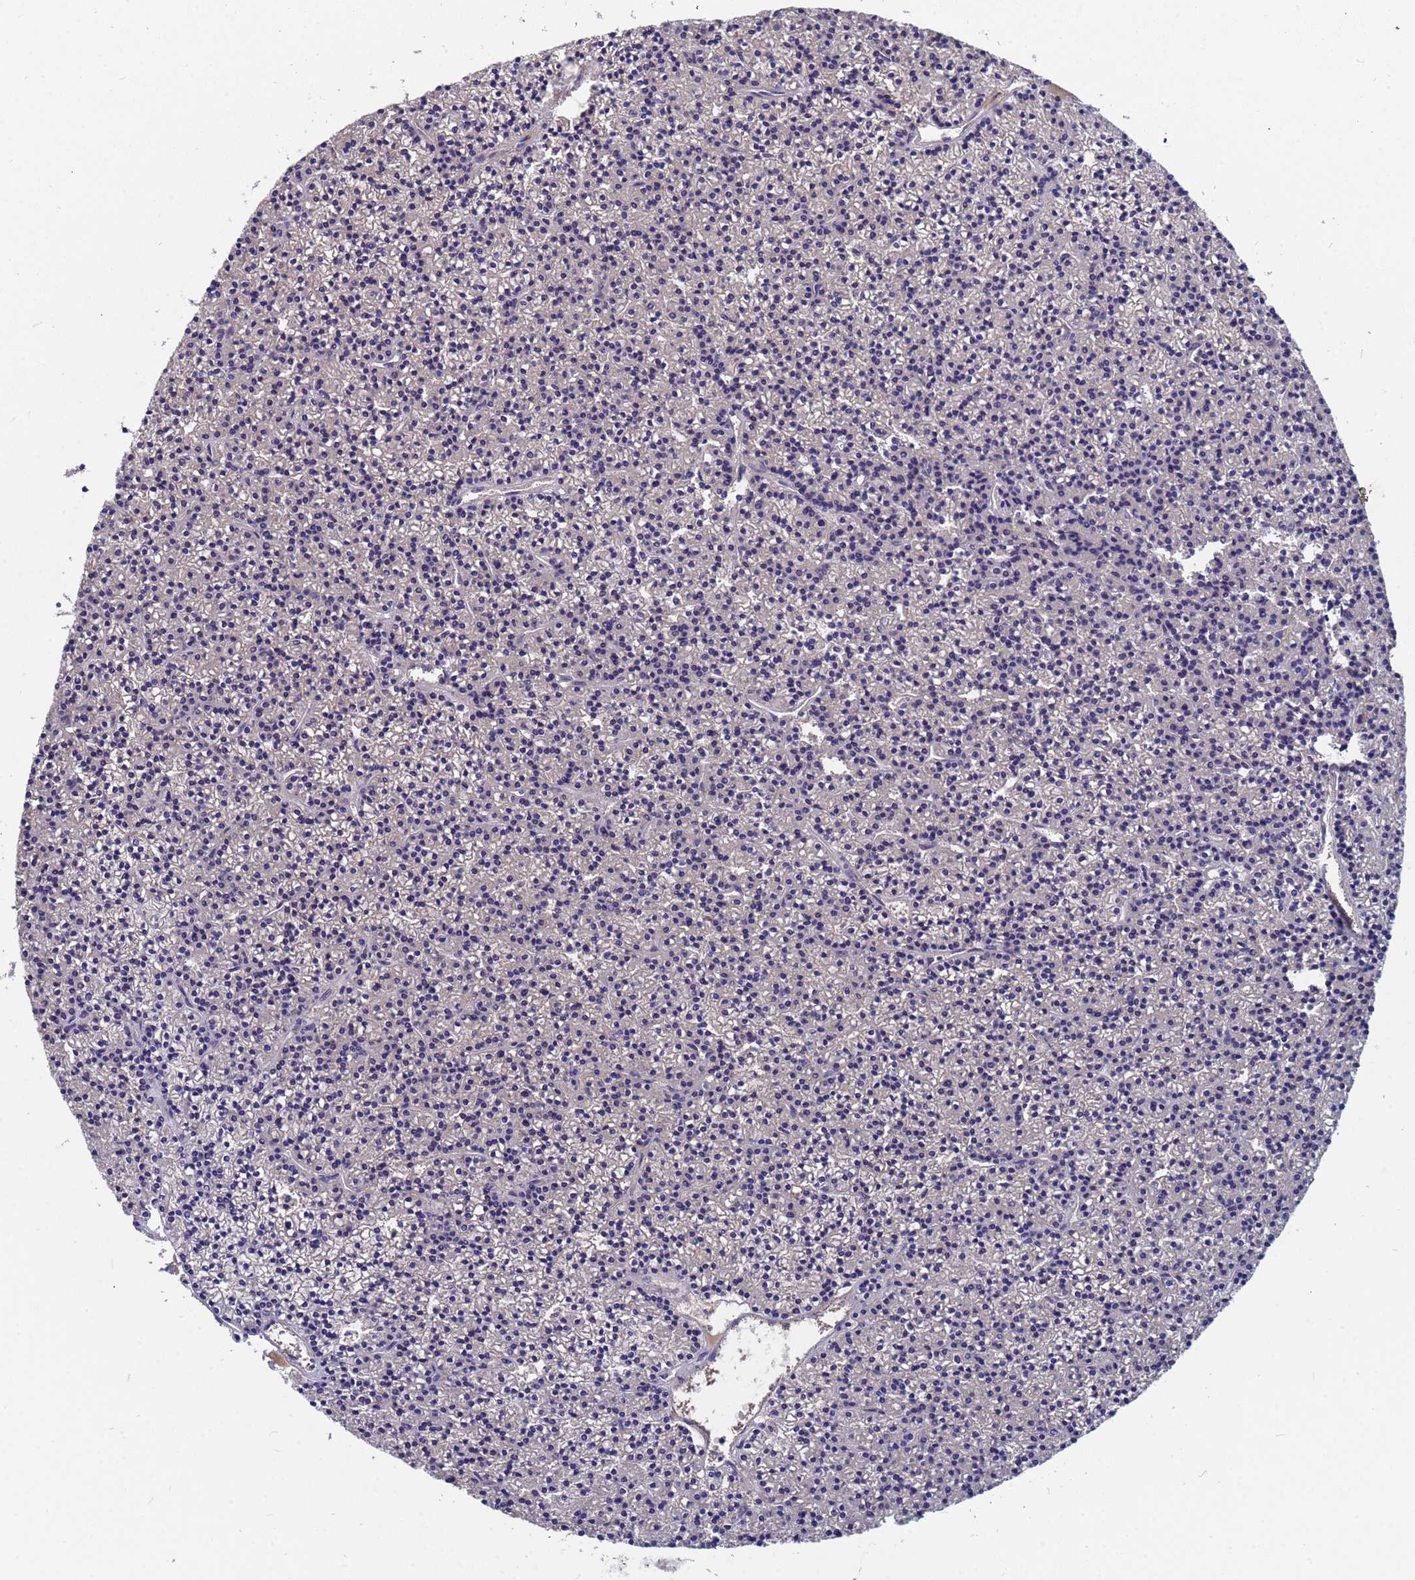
{"staining": {"intensity": "negative", "quantity": "none", "location": "none"}, "tissue": "parathyroid gland", "cell_type": "Glandular cells", "image_type": "normal", "snomed": [{"axis": "morphology", "description": "Normal tissue, NOS"}, {"axis": "topography", "description": "Parathyroid gland"}], "caption": "Protein analysis of benign parathyroid gland shows no significant staining in glandular cells. (Stains: DAB immunohistochemistry with hematoxylin counter stain, Microscopy: brightfield microscopy at high magnification).", "gene": "TTLL11", "patient": {"sex": "female", "age": 45}}